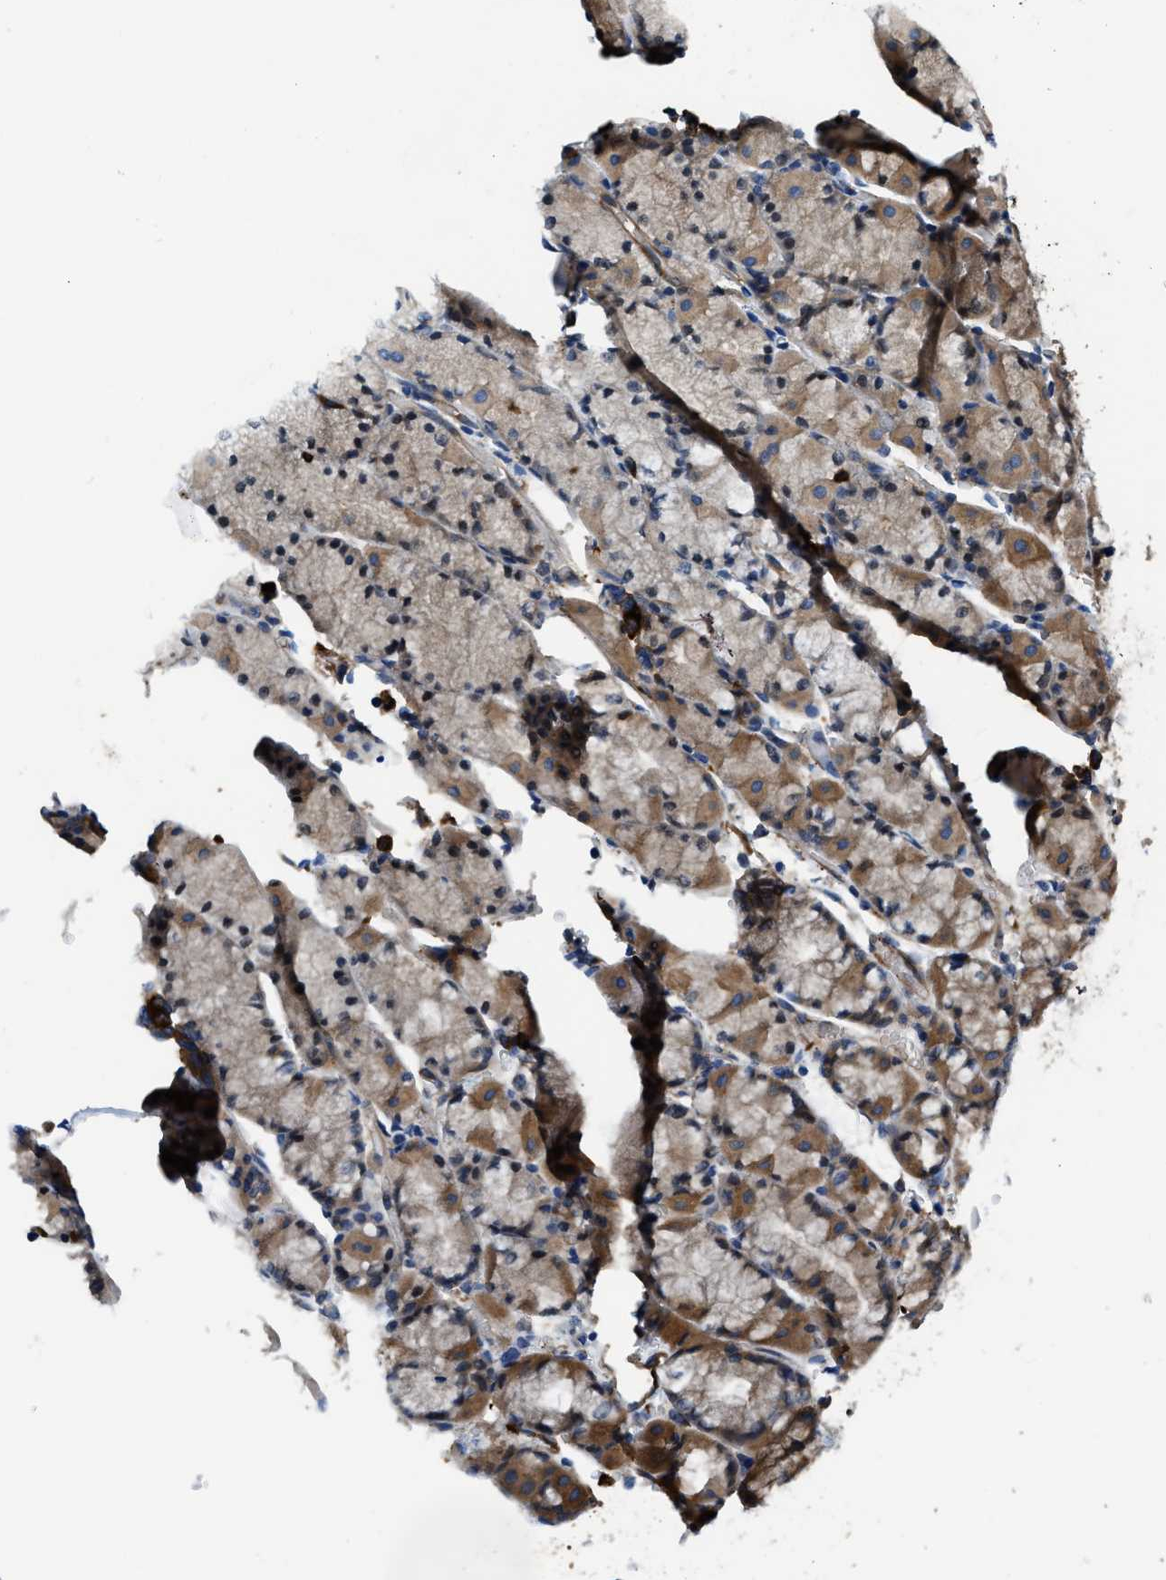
{"staining": {"intensity": "moderate", "quantity": ">75%", "location": "cytoplasmic/membranous"}, "tissue": "stomach", "cell_type": "Glandular cells", "image_type": "normal", "snomed": [{"axis": "morphology", "description": "Normal tissue, NOS"}, {"axis": "morphology", "description": "Carcinoid, malignant, NOS"}, {"axis": "topography", "description": "Stomach, upper"}], "caption": "Moderate cytoplasmic/membranous expression is appreciated in approximately >75% of glandular cells in unremarkable stomach. (Brightfield microscopy of DAB IHC at high magnification).", "gene": "PFKP", "patient": {"sex": "male", "age": 39}}